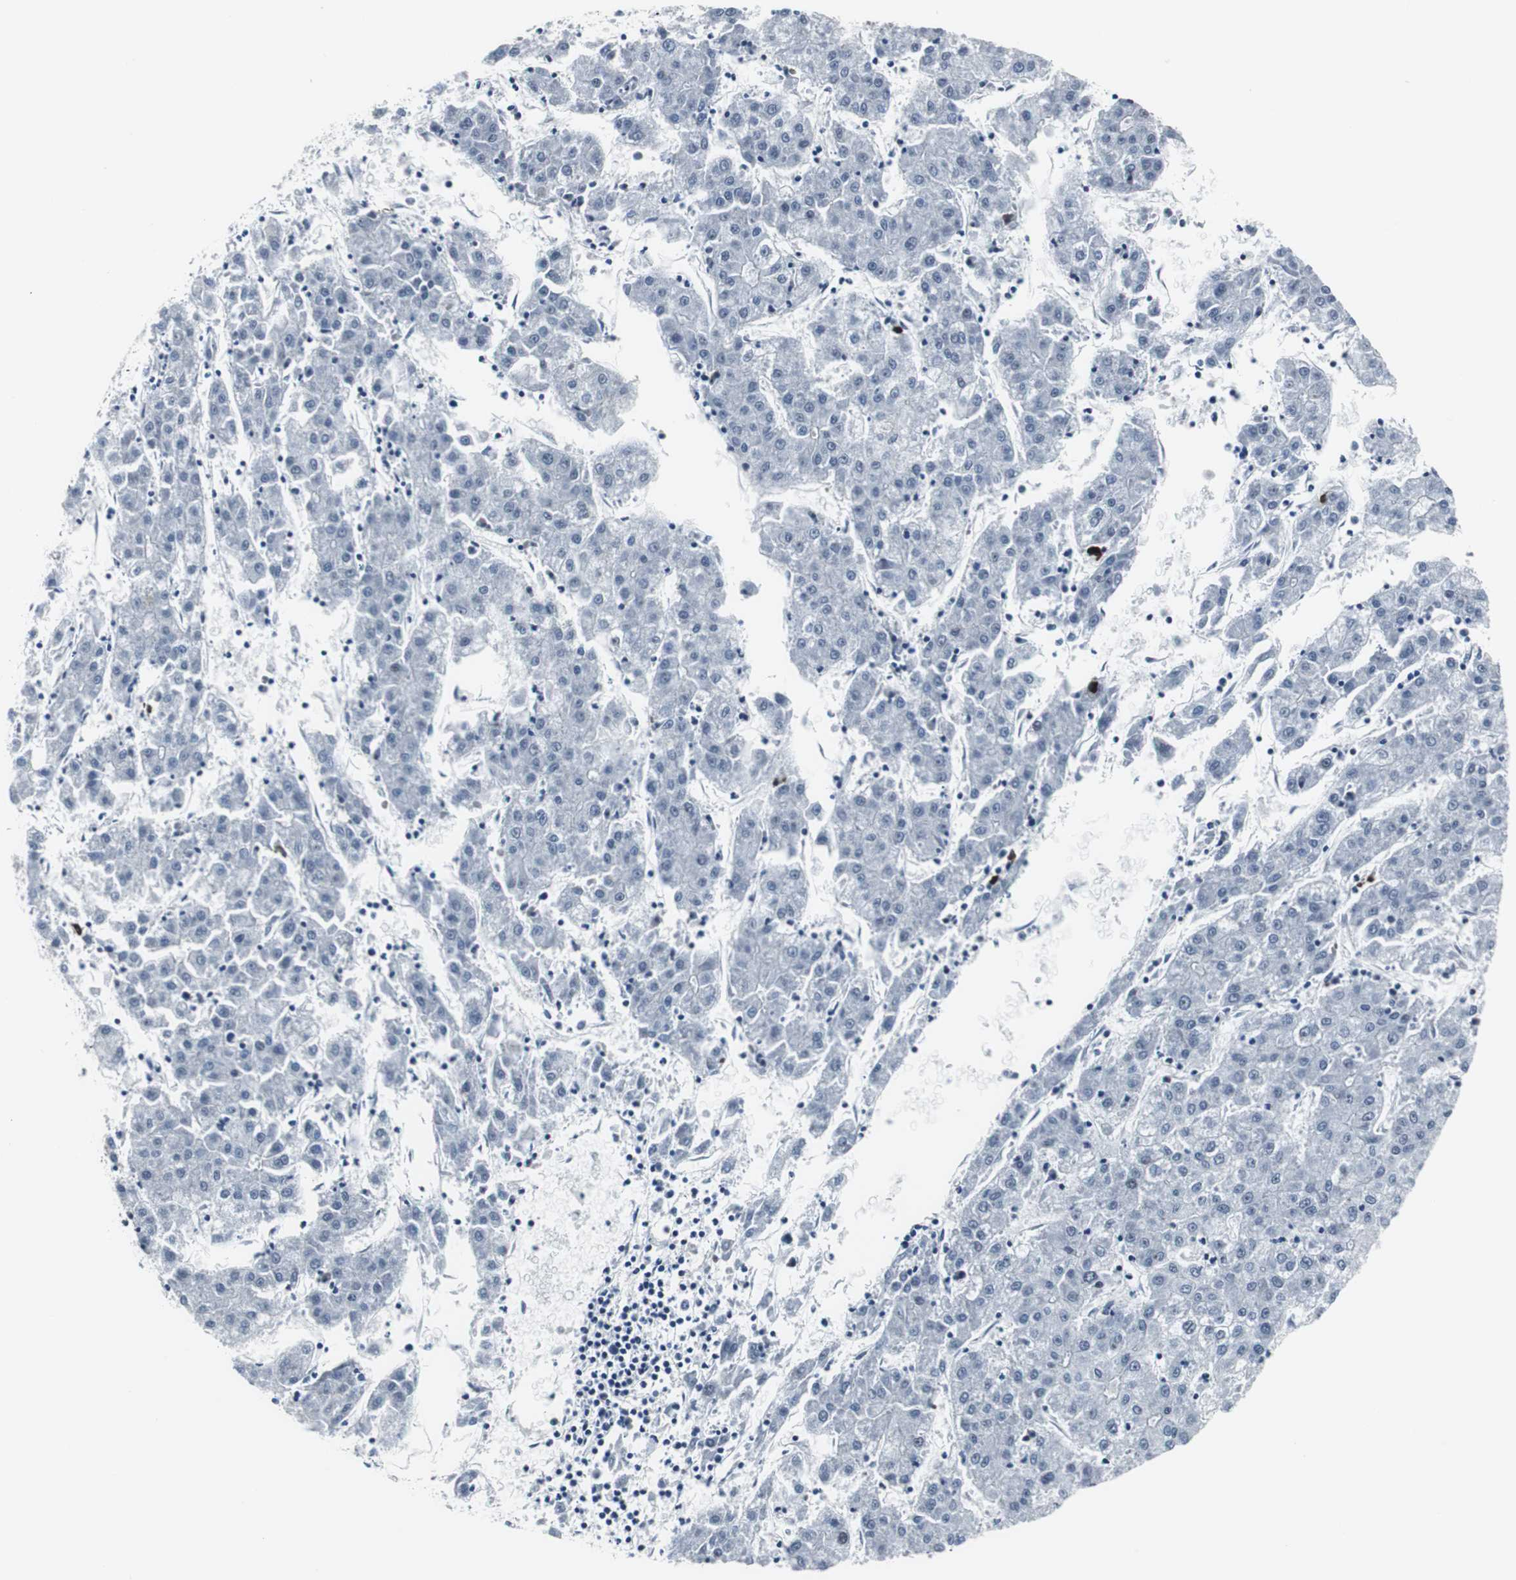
{"staining": {"intensity": "negative", "quantity": "none", "location": "none"}, "tissue": "liver cancer", "cell_type": "Tumor cells", "image_type": "cancer", "snomed": [{"axis": "morphology", "description": "Carcinoma, Hepatocellular, NOS"}, {"axis": "topography", "description": "Liver"}], "caption": "Tumor cells are negative for brown protein staining in liver hepatocellular carcinoma.", "gene": "DOK1", "patient": {"sex": "male", "age": 72}}